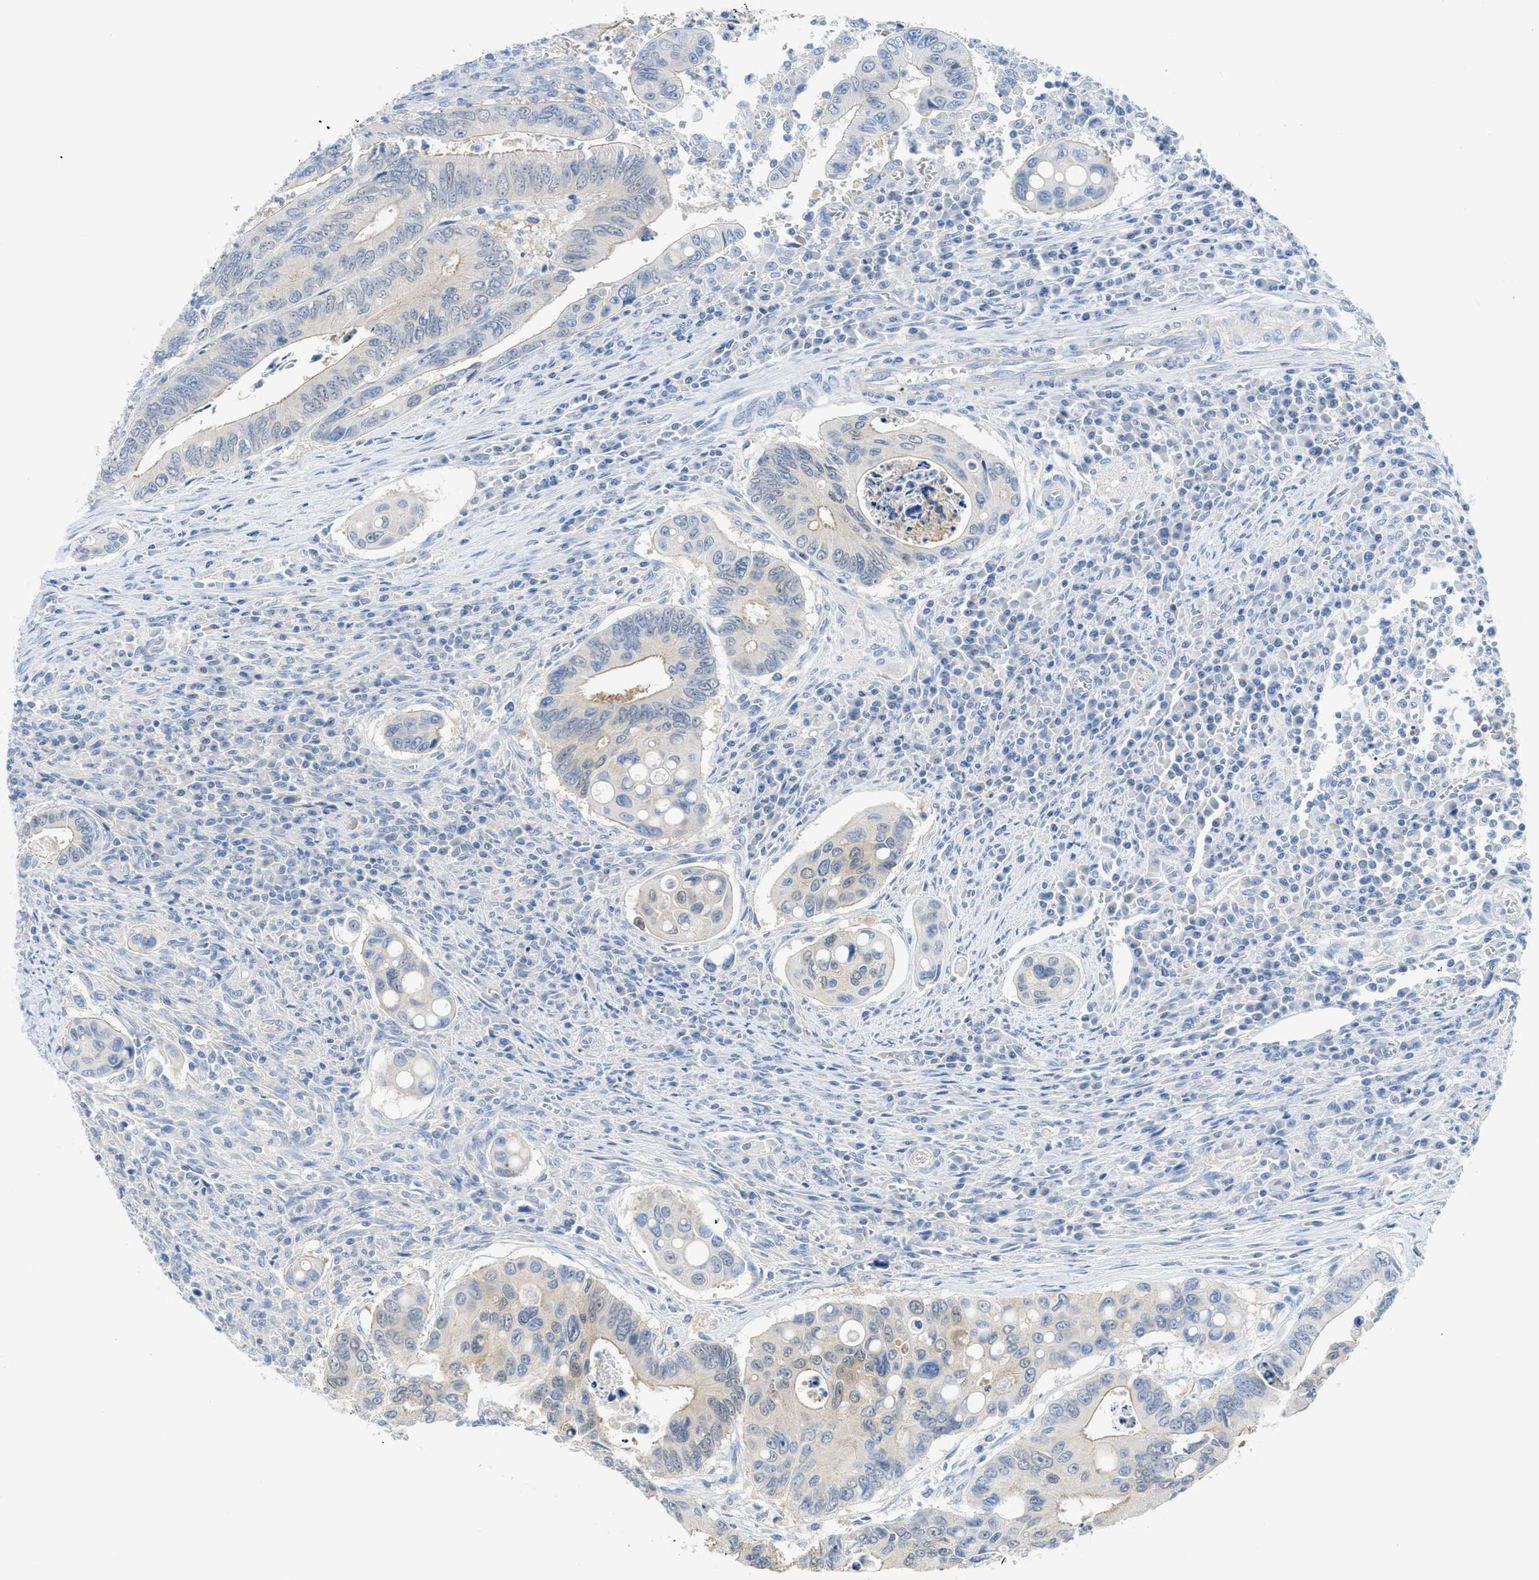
{"staining": {"intensity": "weak", "quantity": "25%-75%", "location": "cytoplasmic/membranous"}, "tissue": "colorectal cancer", "cell_type": "Tumor cells", "image_type": "cancer", "snomed": [{"axis": "morphology", "description": "Inflammation, NOS"}, {"axis": "morphology", "description": "Adenocarcinoma, NOS"}, {"axis": "topography", "description": "Colon"}], "caption": "Brown immunohistochemical staining in colorectal cancer (adenocarcinoma) reveals weak cytoplasmic/membranous expression in about 25%-75% of tumor cells.", "gene": "MYL3", "patient": {"sex": "male", "age": 72}}